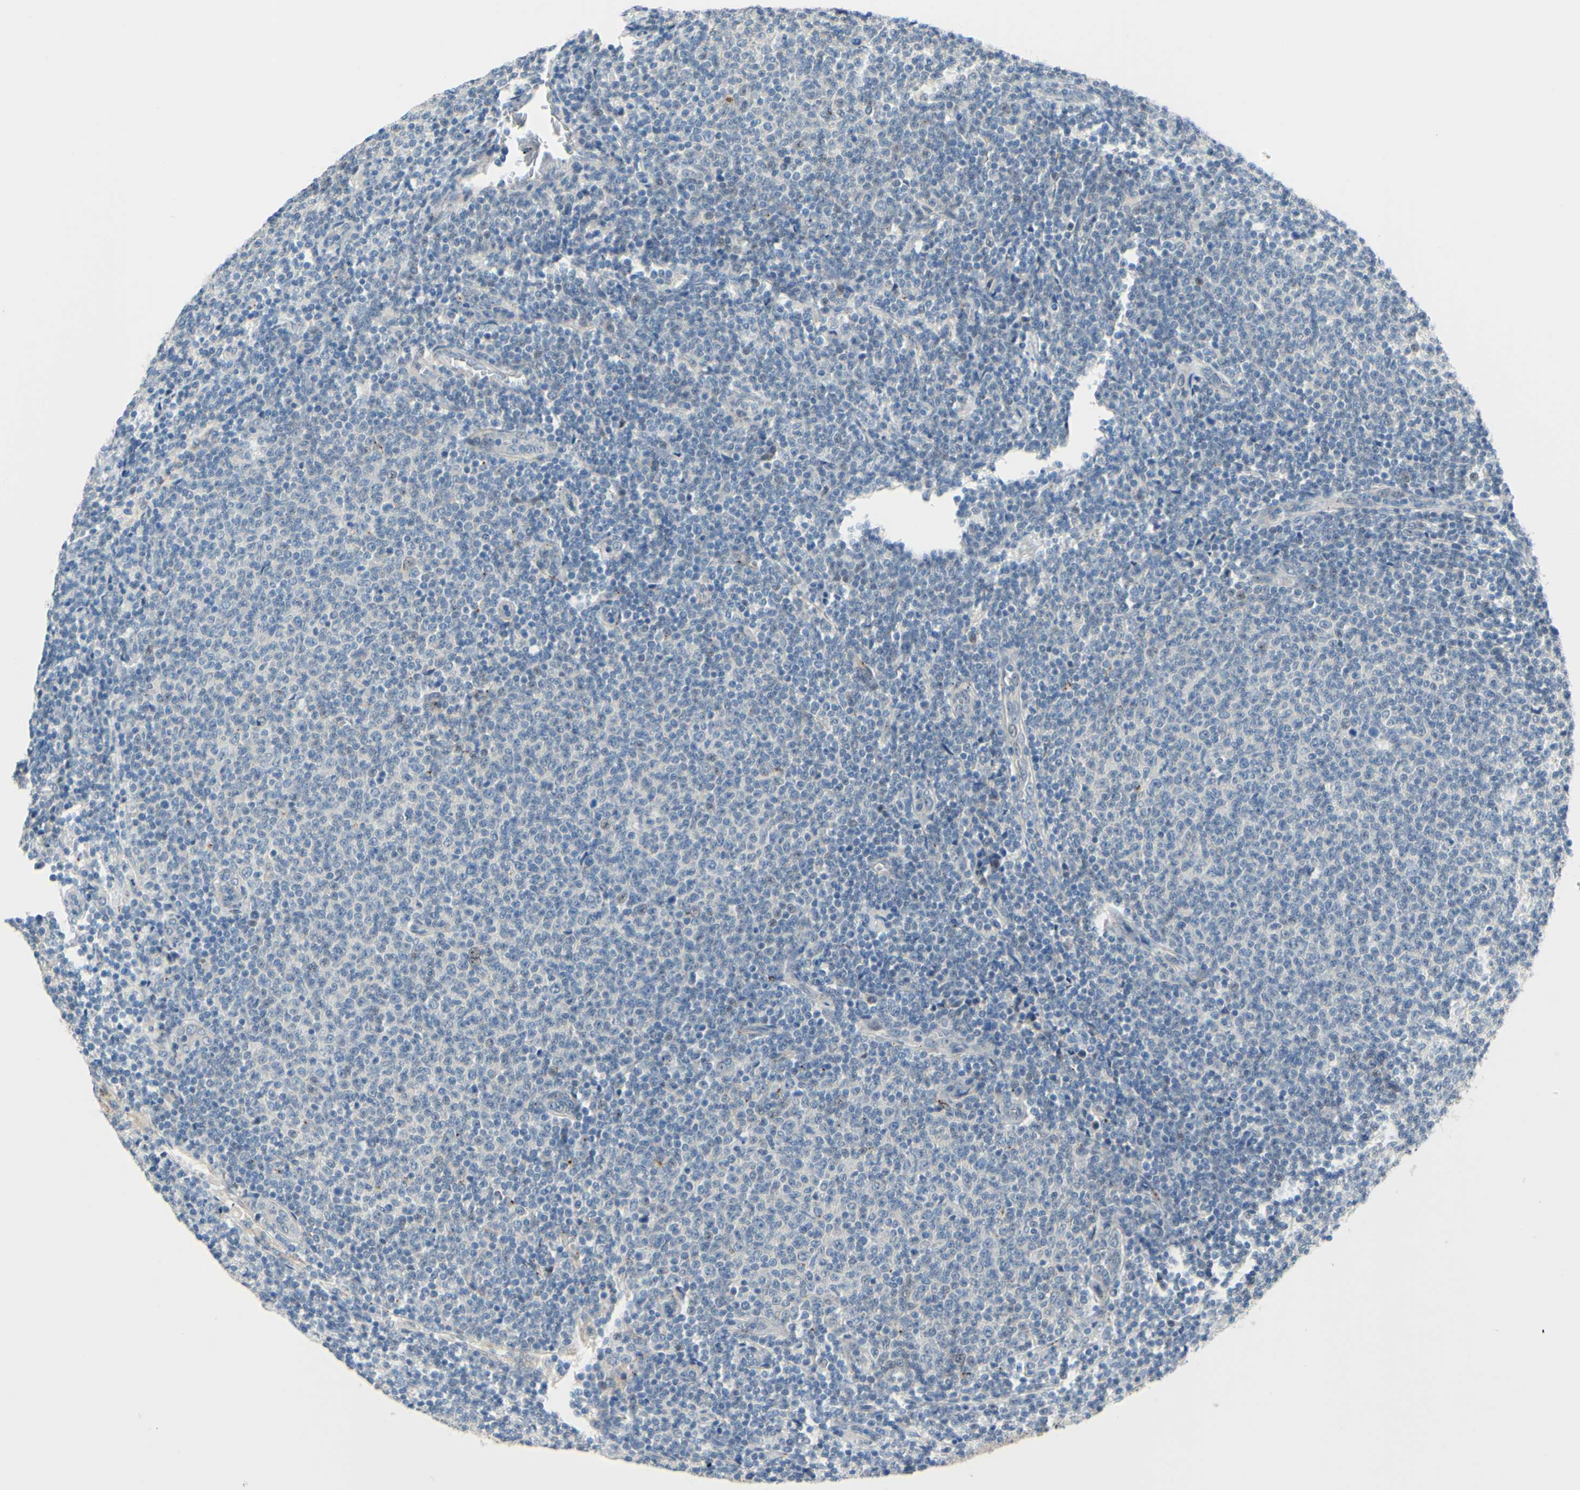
{"staining": {"intensity": "negative", "quantity": "none", "location": "none"}, "tissue": "lymphoma", "cell_type": "Tumor cells", "image_type": "cancer", "snomed": [{"axis": "morphology", "description": "Malignant lymphoma, non-Hodgkin's type, Low grade"}, {"axis": "topography", "description": "Lymph node"}], "caption": "DAB (3,3'-diaminobenzidine) immunohistochemical staining of lymphoma exhibits no significant positivity in tumor cells.", "gene": "ARHGAP1", "patient": {"sex": "male", "age": 66}}